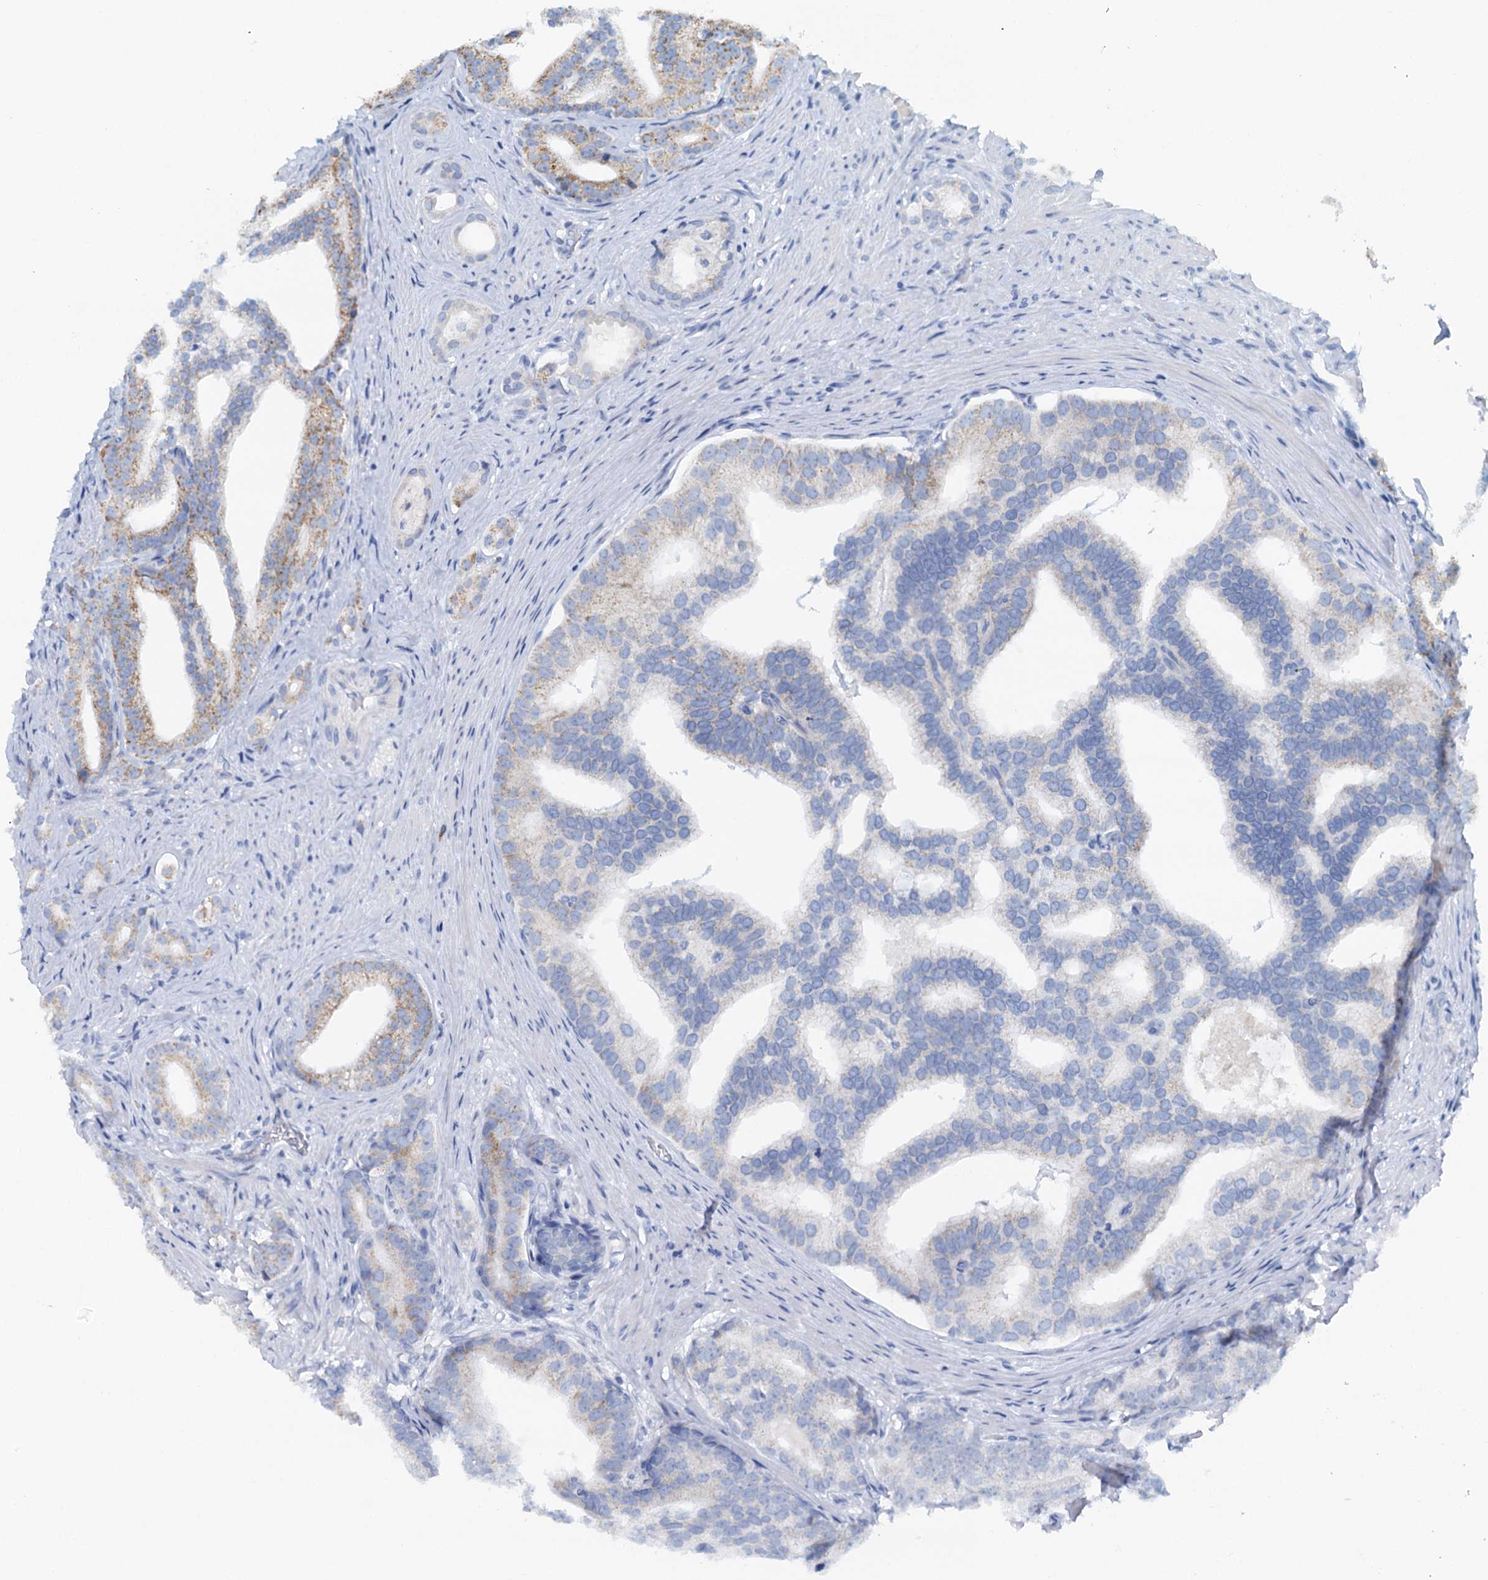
{"staining": {"intensity": "moderate", "quantity": "<25%", "location": "cytoplasmic/membranous"}, "tissue": "prostate cancer", "cell_type": "Tumor cells", "image_type": "cancer", "snomed": [{"axis": "morphology", "description": "Adenocarcinoma, Low grade"}, {"axis": "topography", "description": "Prostate"}], "caption": "Immunohistochemical staining of prostate cancer reveals moderate cytoplasmic/membranous protein positivity in about <25% of tumor cells.", "gene": "POC1A", "patient": {"sex": "male", "age": 71}}